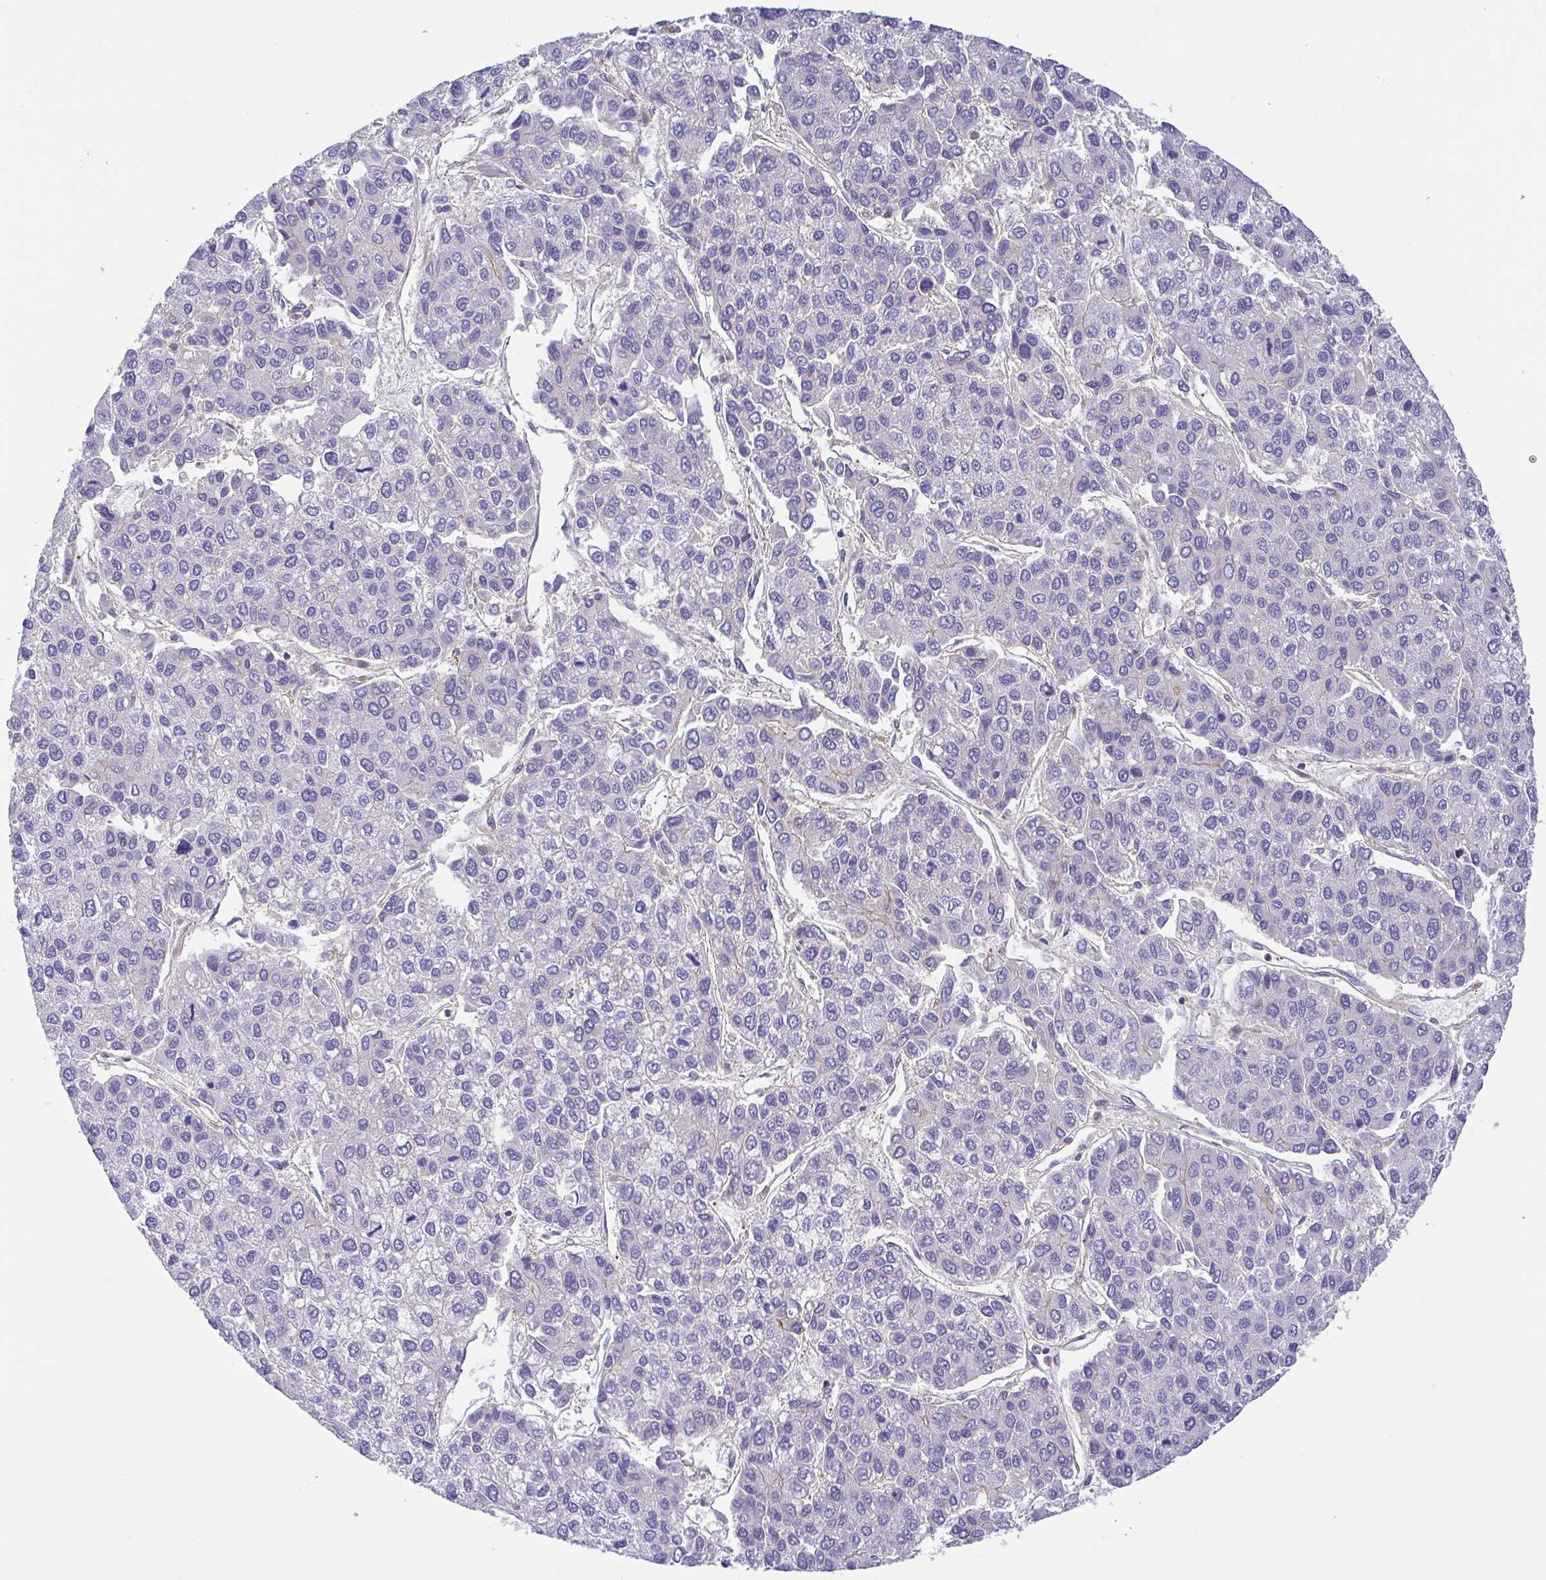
{"staining": {"intensity": "negative", "quantity": "none", "location": "none"}, "tissue": "liver cancer", "cell_type": "Tumor cells", "image_type": "cancer", "snomed": [{"axis": "morphology", "description": "Carcinoma, Hepatocellular, NOS"}, {"axis": "topography", "description": "Liver"}], "caption": "This is a histopathology image of immunohistochemistry staining of liver hepatocellular carcinoma, which shows no positivity in tumor cells.", "gene": "PRR14L", "patient": {"sex": "female", "age": 66}}